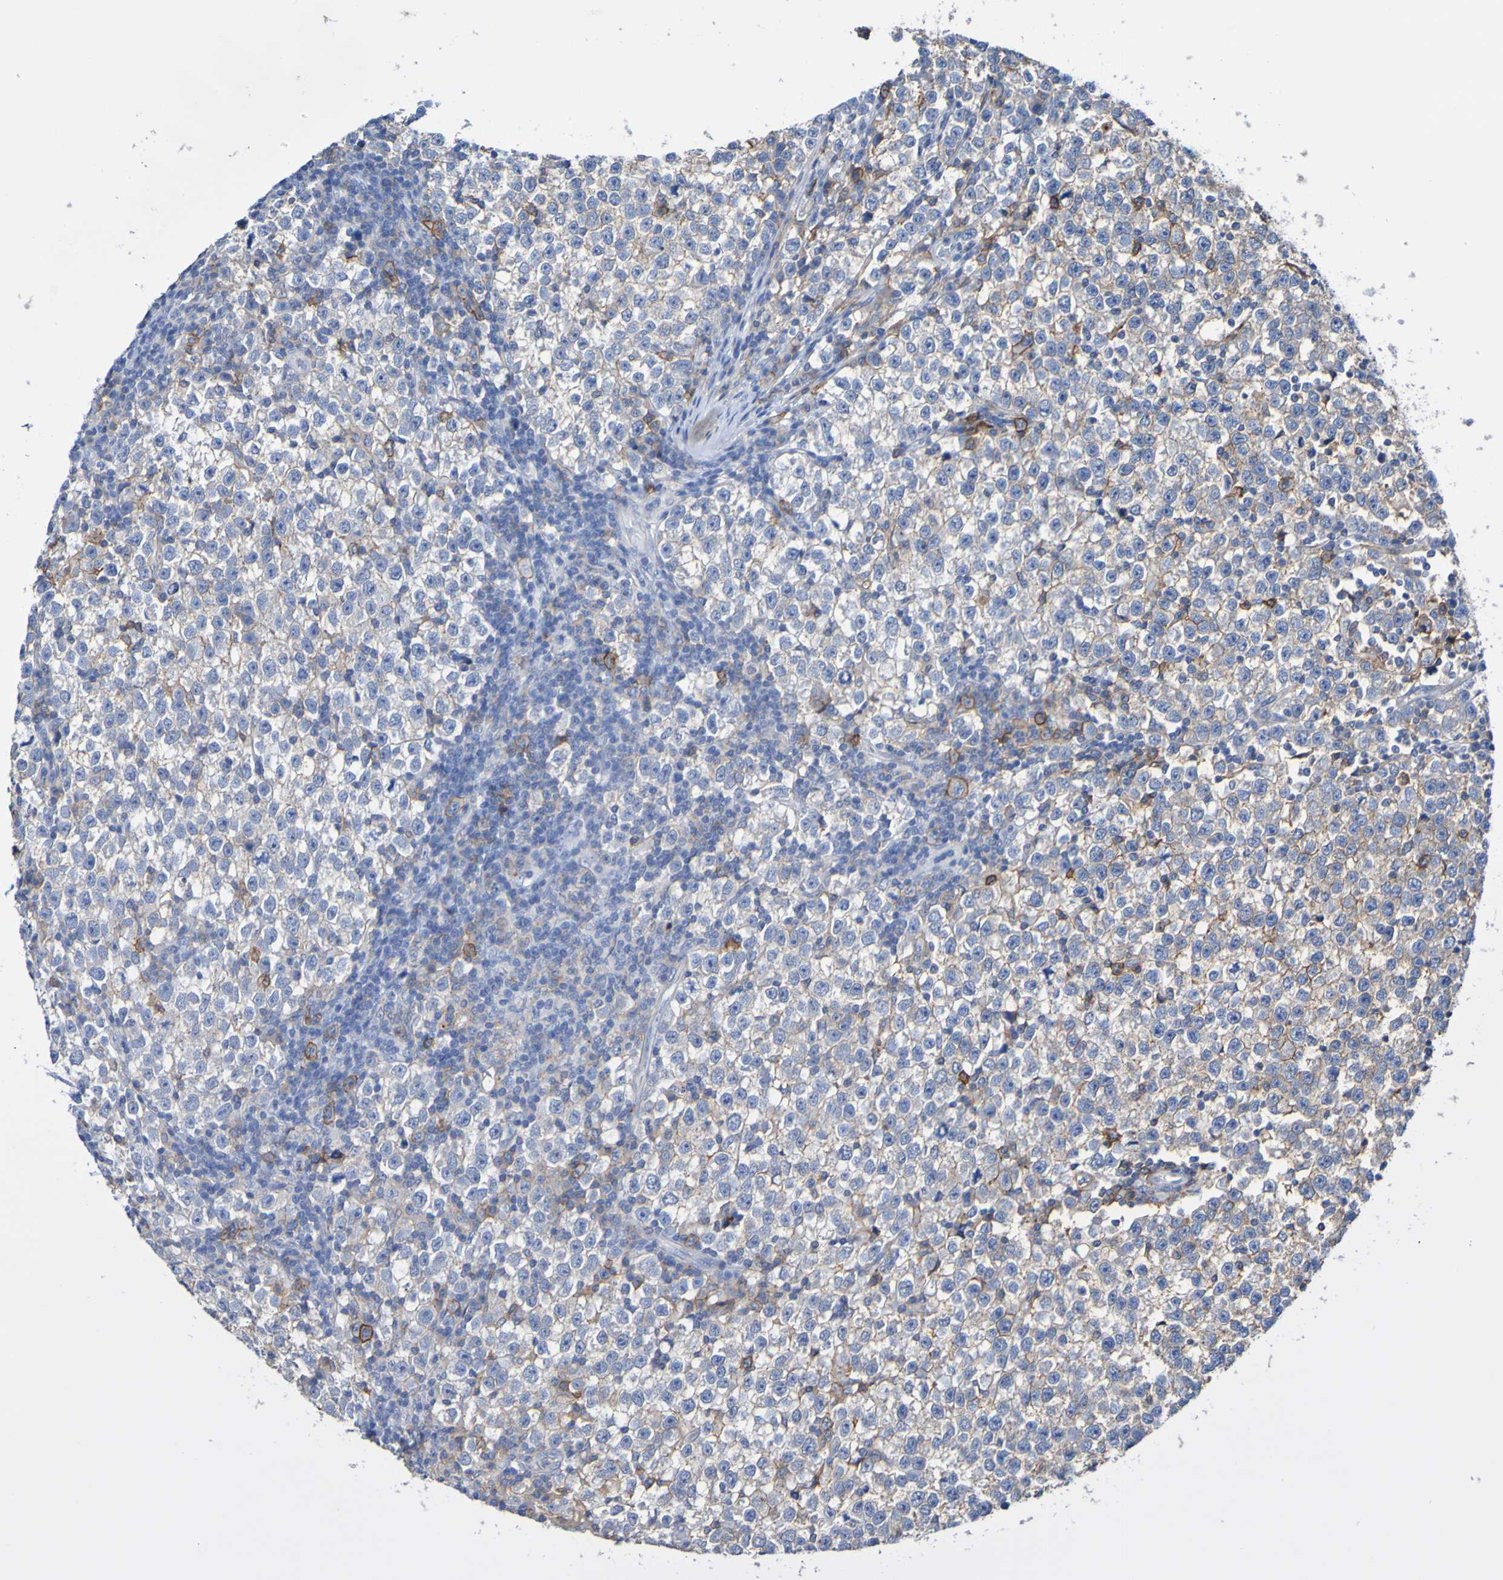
{"staining": {"intensity": "weak", "quantity": "<25%", "location": "cytoplasmic/membranous"}, "tissue": "testis cancer", "cell_type": "Tumor cells", "image_type": "cancer", "snomed": [{"axis": "morphology", "description": "Seminoma, NOS"}, {"axis": "topography", "description": "Testis"}], "caption": "Micrograph shows no protein positivity in tumor cells of testis cancer tissue.", "gene": "SLC3A2", "patient": {"sex": "male", "age": 43}}